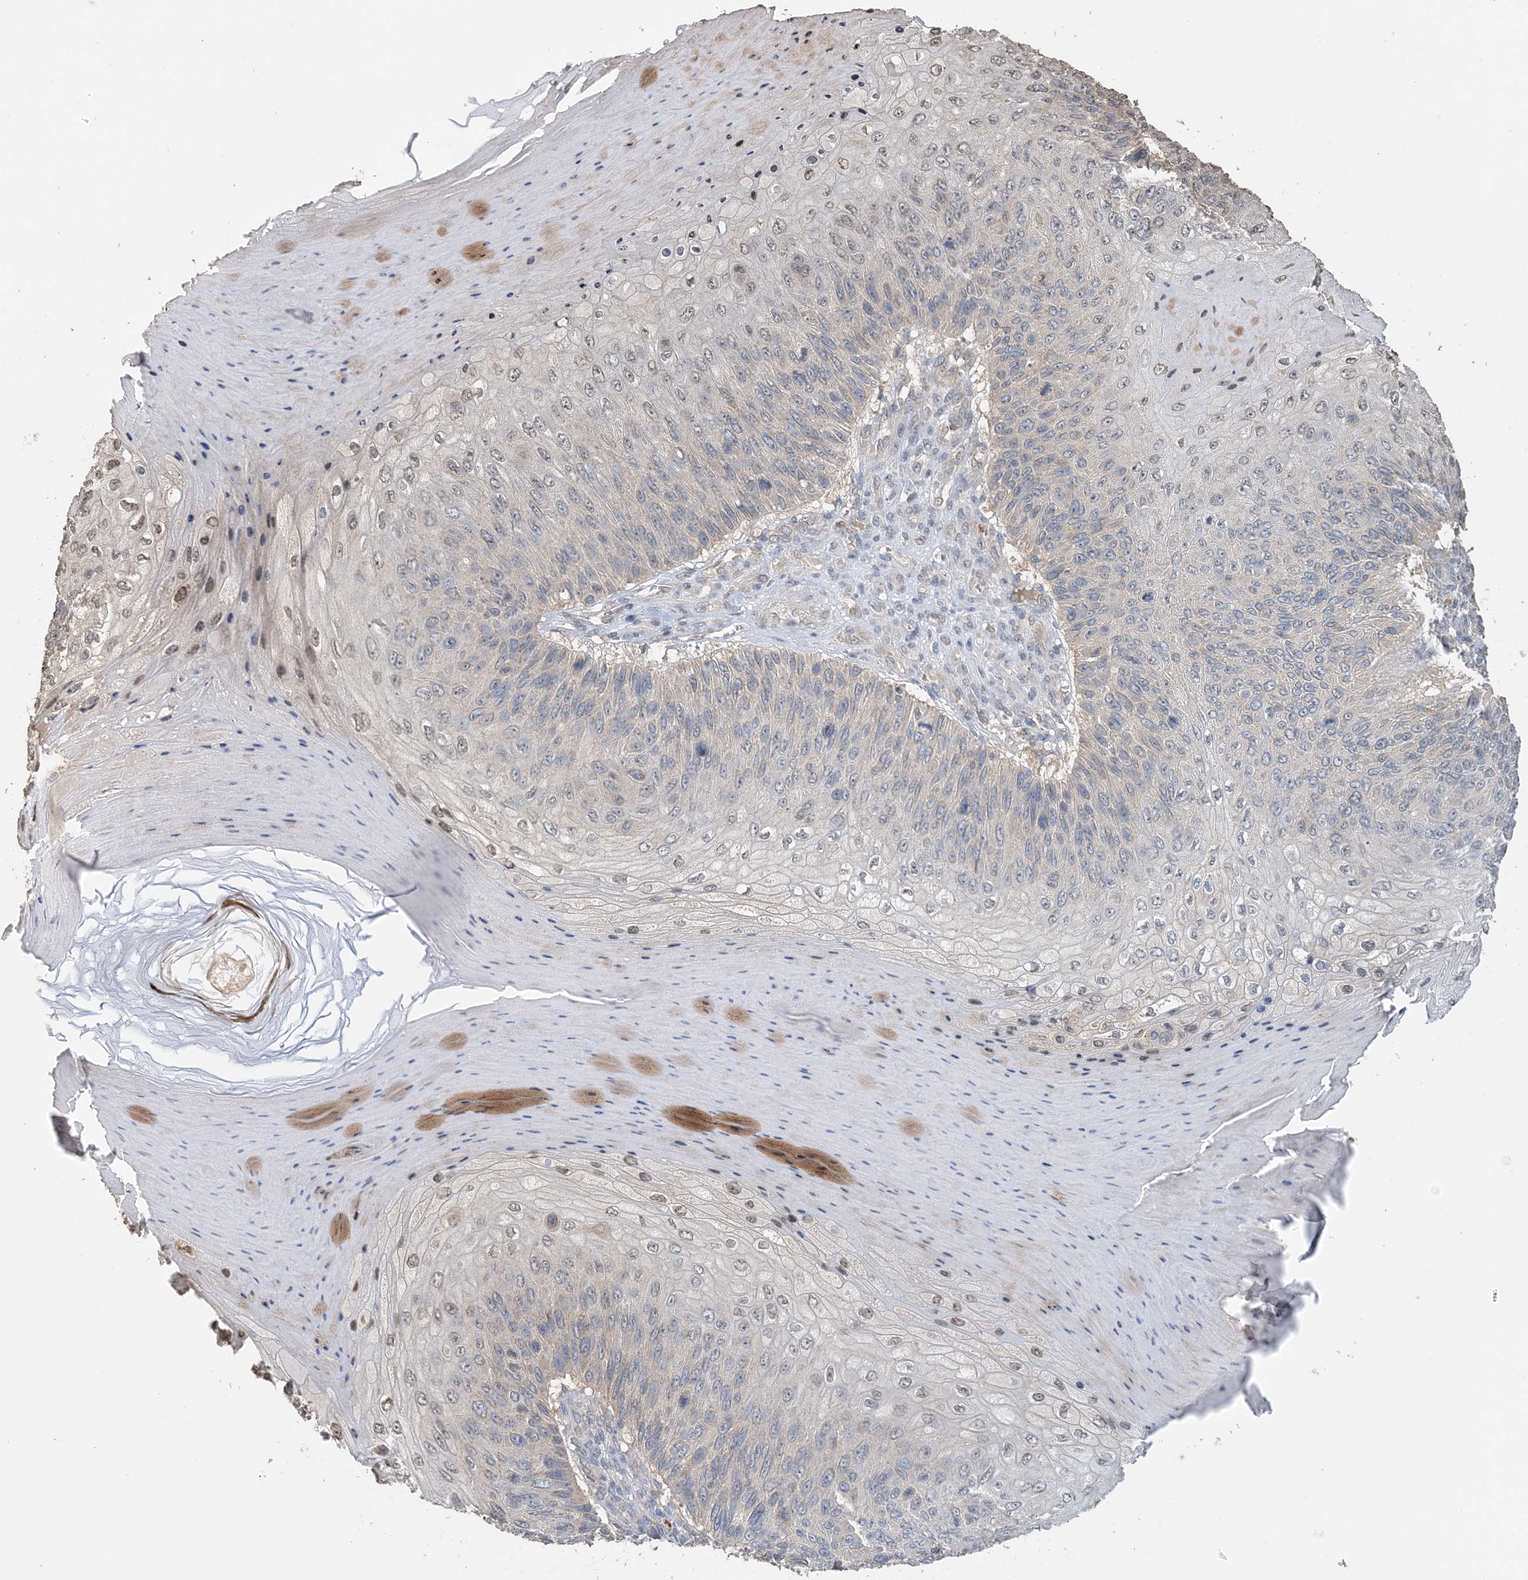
{"staining": {"intensity": "weak", "quantity": "<25%", "location": "nuclear"}, "tissue": "skin cancer", "cell_type": "Tumor cells", "image_type": "cancer", "snomed": [{"axis": "morphology", "description": "Squamous cell carcinoma, NOS"}, {"axis": "topography", "description": "Skin"}], "caption": "Immunohistochemistry photomicrograph of skin cancer stained for a protein (brown), which demonstrates no staining in tumor cells. The staining is performed using DAB brown chromogen with nuclei counter-stained in using hematoxylin.", "gene": "FAM110A", "patient": {"sex": "female", "age": 88}}